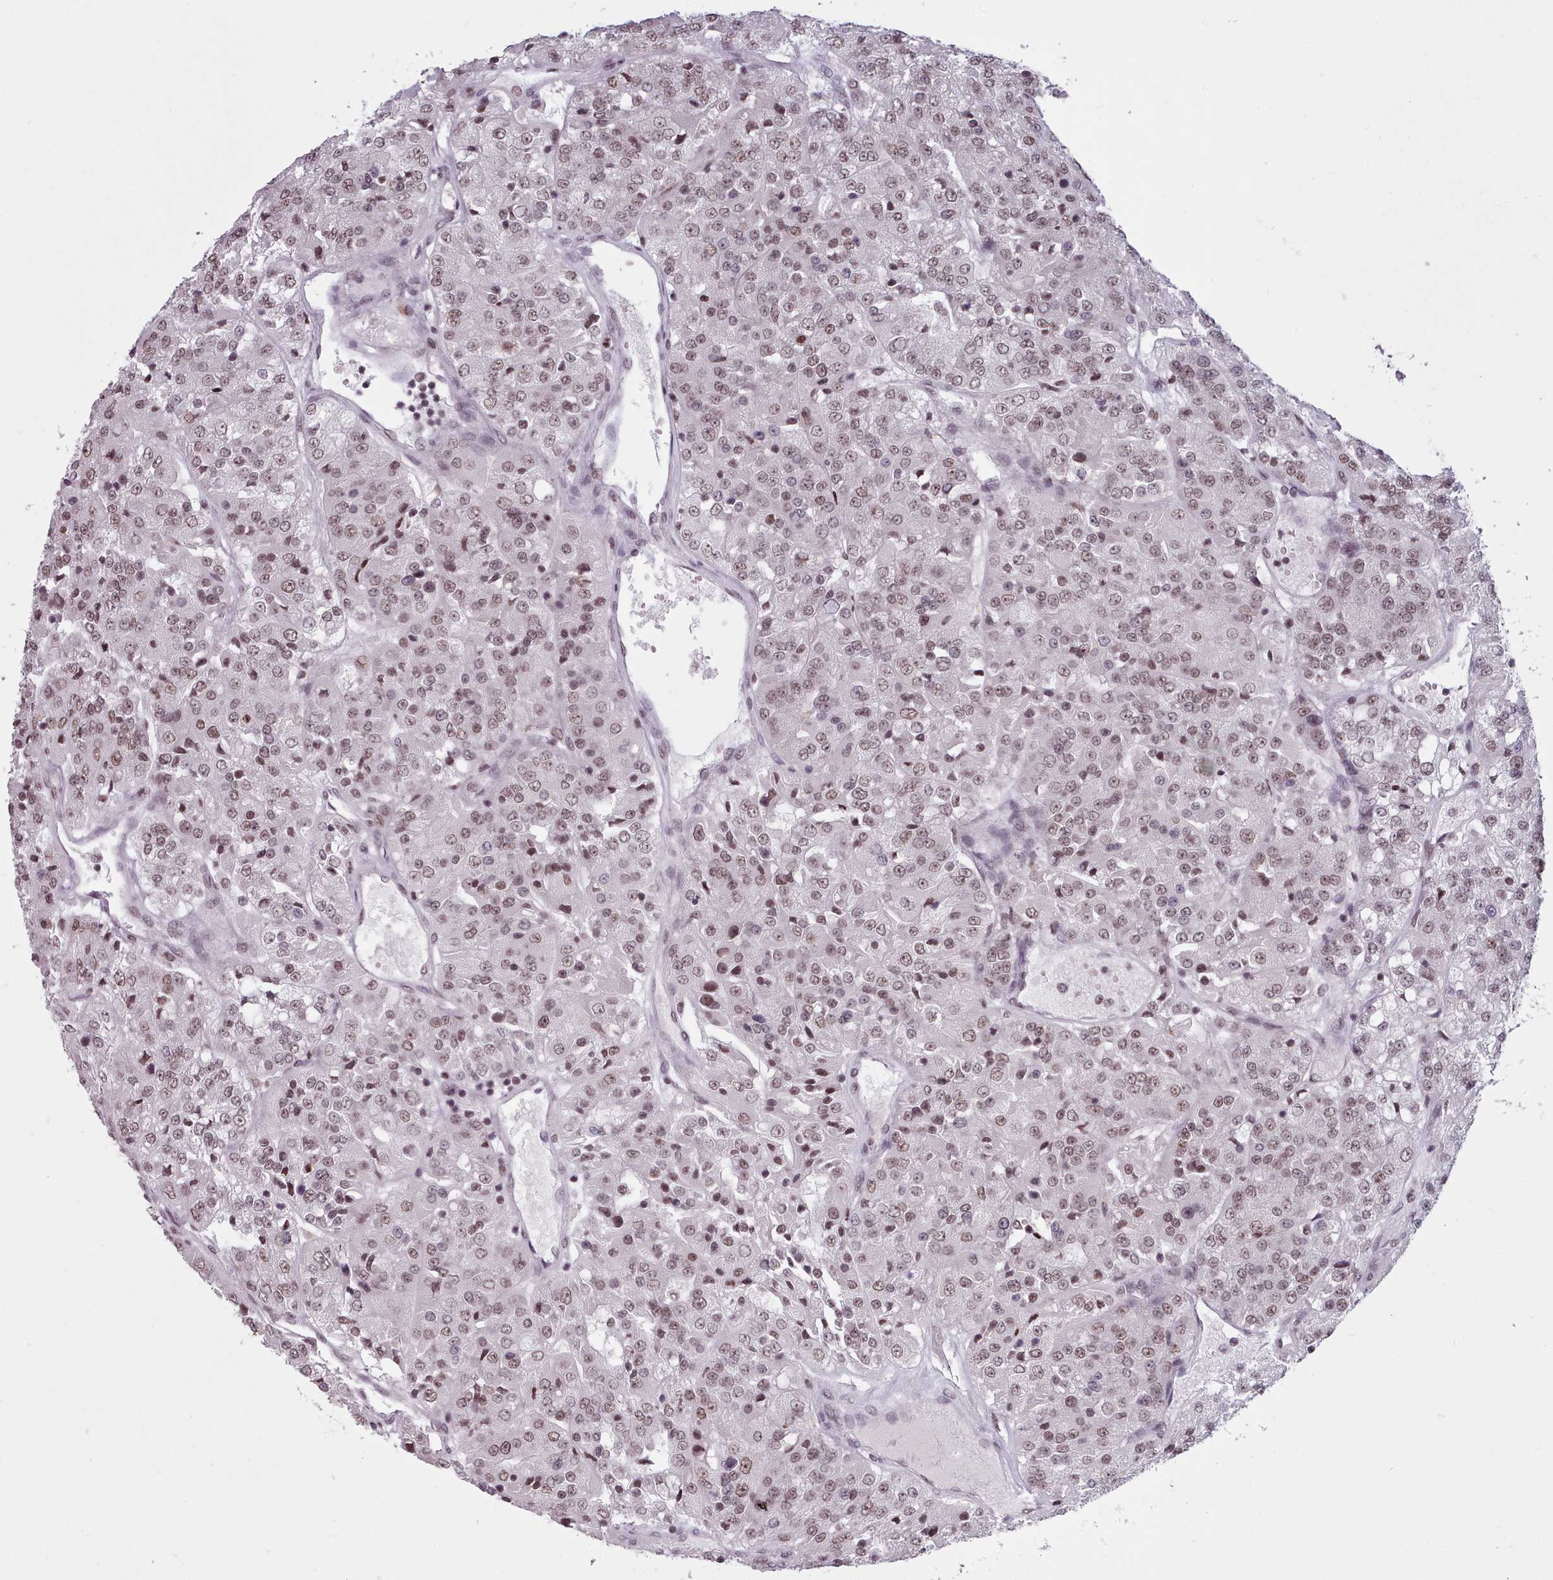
{"staining": {"intensity": "weak", "quantity": ">75%", "location": "nuclear"}, "tissue": "renal cancer", "cell_type": "Tumor cells", "image_type": "cancer", "snomed": [{"axis": "morphology", "description": "Adenocarcinoma, NOS"}, {"axis": "topography", "description": "Kidney"}], "caption": "The immunohistochemical stain shows weak nuclear positivity in tumor cells of renal cancer tissue.", "gene": "SRRM1", "patient": {"sex": "female", "age": 63}}